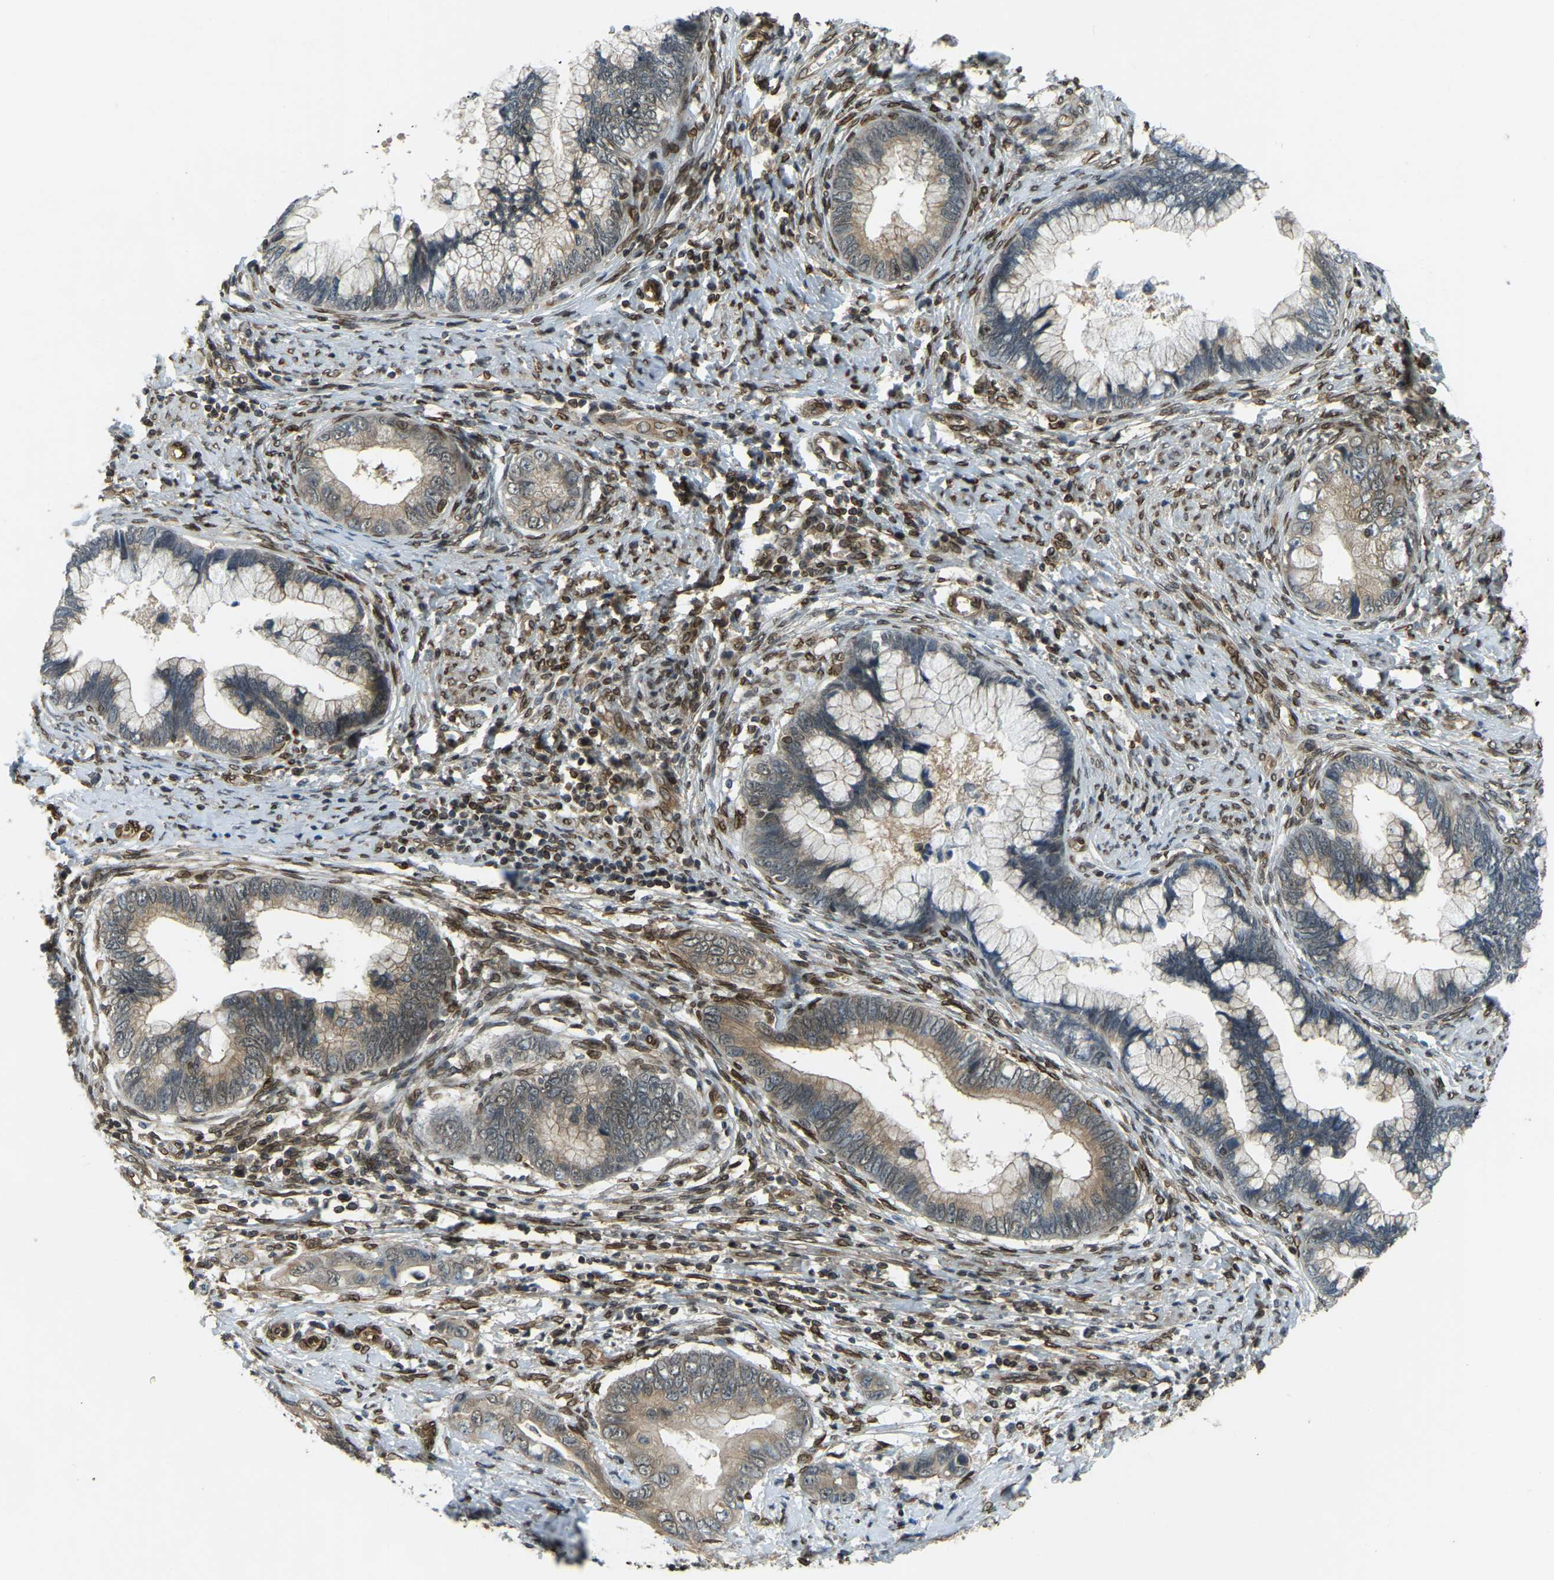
{"staining": {"intensity": "weak", "quantity": "25%-75%", "location": "cytoplasmic/membranous"}, "tissue": "cervical cancer", "cell_type": "Tumor cells", "image_type": "cancer", "snomed": [{"axis": "morphology", "description": "Adenocarcinoma, NOS"}, {"axis": "topography", "description": "Cervix"}], "caption": "There is low levels of weak cytoplasmic/membranous positivity in tumor cells of cervical adenocarcinoma, as demonstrated by immunohistochemical staining (brown color).", "gene": "SYNE1", "patient": {"sex": "female", "age": 44}}